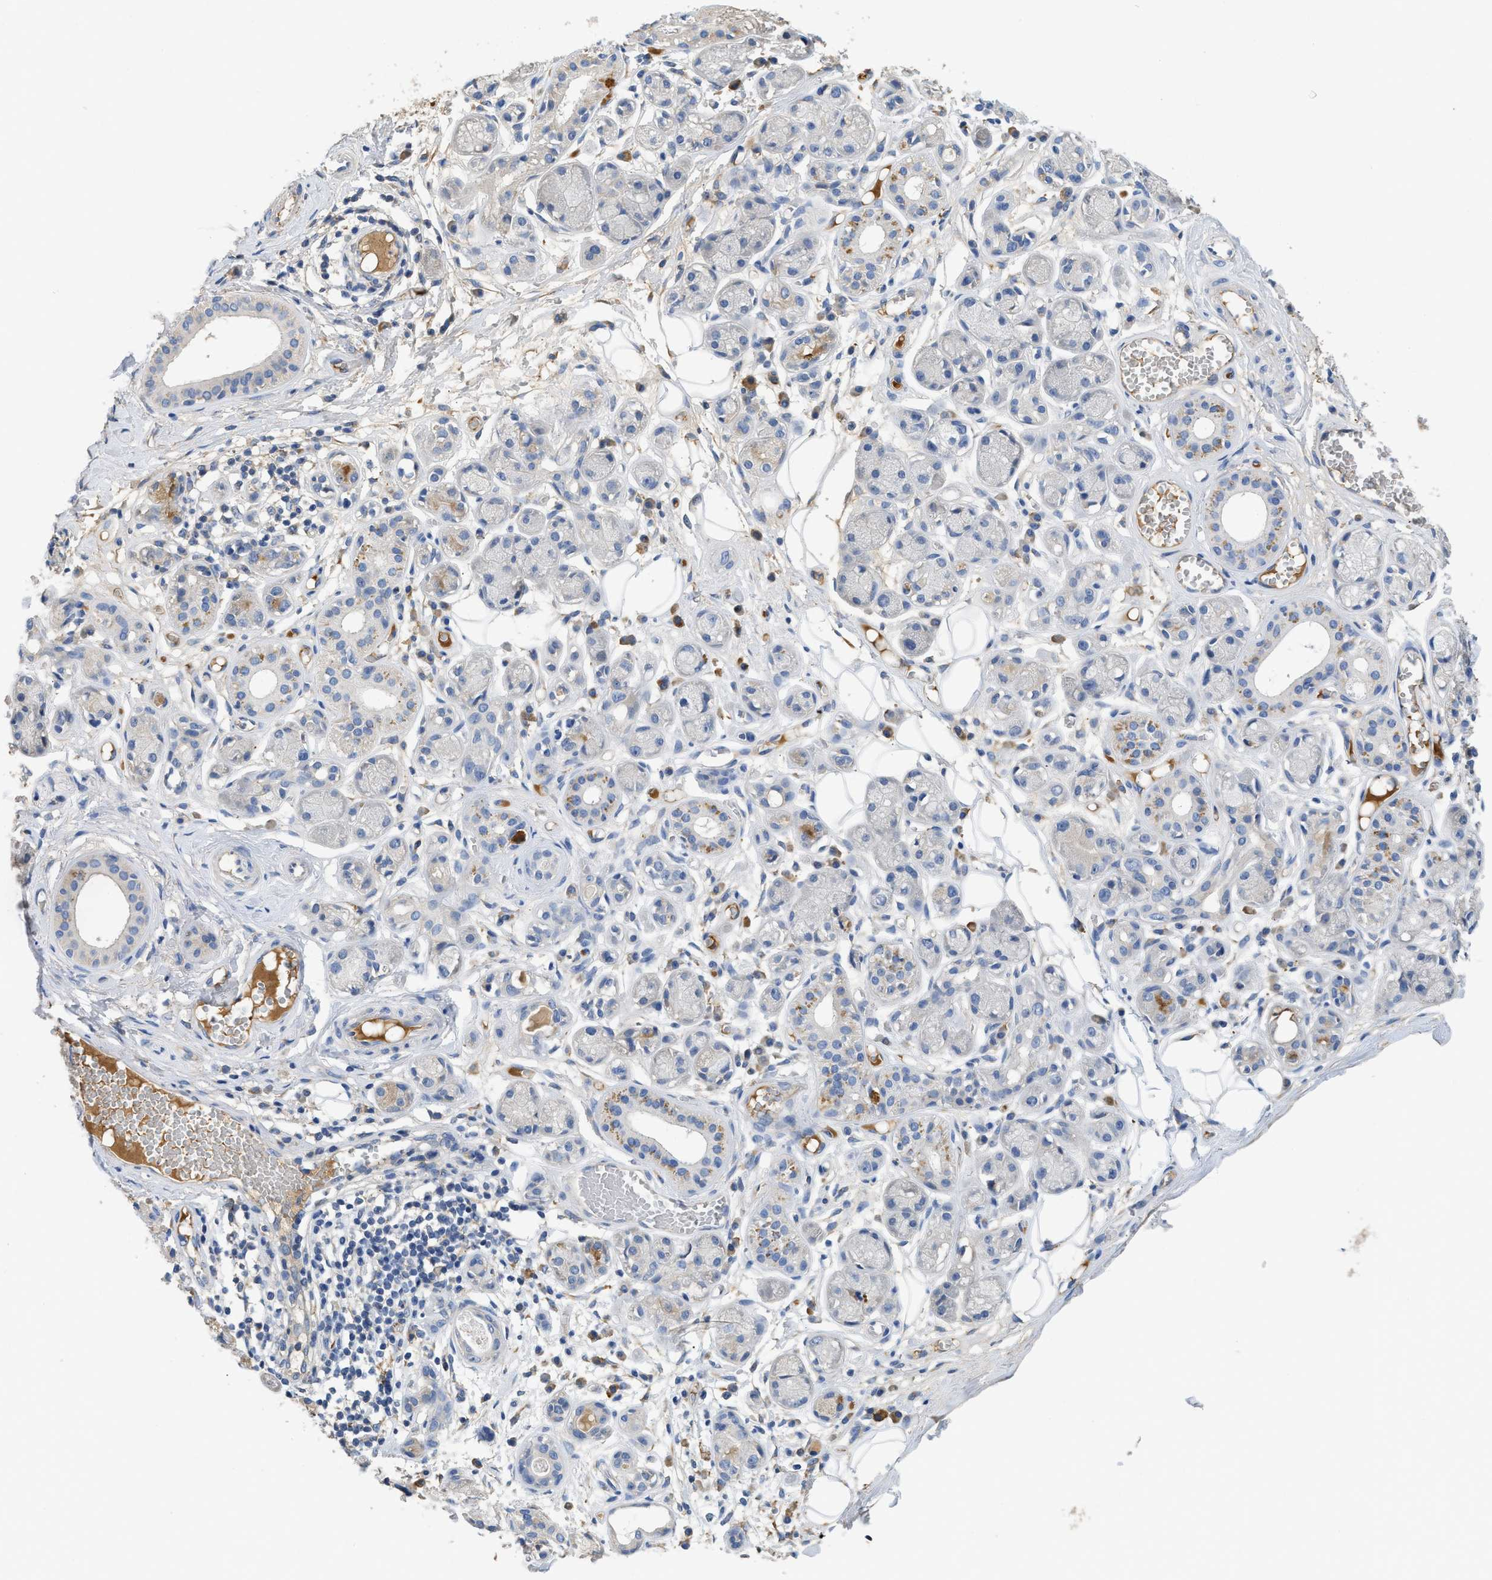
{"staining": {"intensity": "weak", "quantity": ">75%", "location": "cytoplasmic/membranous"}, "tissue": "adipose tissue", "cell_type": "Adipocytes", "image_type": "normal", "snomed": [{"axis": "morphology", "description": "Normal tissue, NOS"}, {"axis": "morphology", "description": "Inflammation, NOS"}, {"axis": "topography", "description": "Salivary gland"}, {"axis": "topography", "description": "Peripheral nerve tissue"}], "caption": "The image shows staining of benign adipose tissue, revealing weak cytoplasmic/membranous protein staining (brown color) within adipocytes. The protein is stained brown, and the nuclei are stained in blue (DAB IHC with brightfield microscopy, high magnification).", "gene": "C1S", "patient": {"sex": "female", "age": 75}}